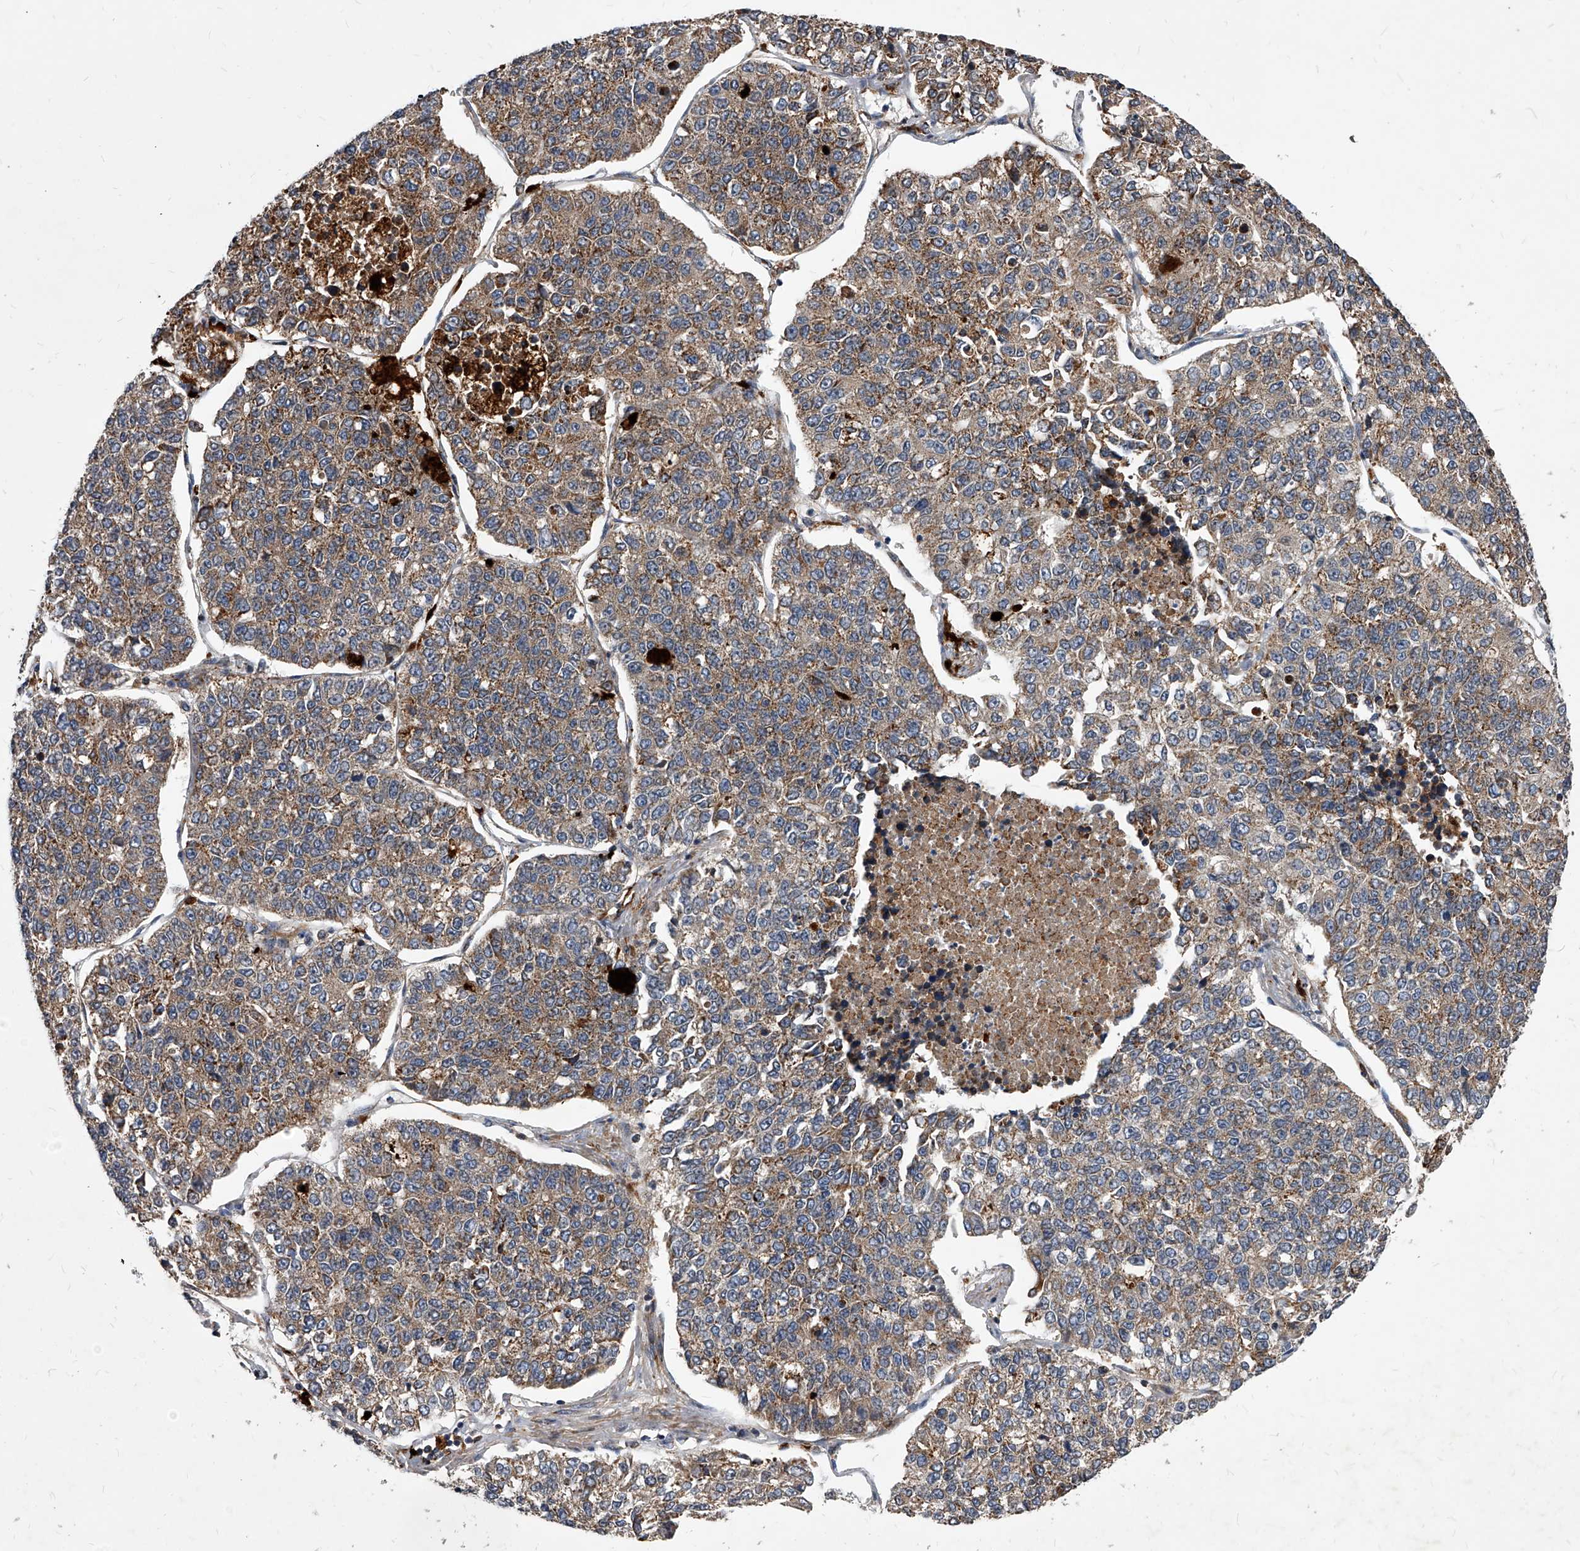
{"staining": {"intensity": "moderate", "quantity": ">75%", "location": "cytoplasmic/membranous"}, "tissue": "lung cancer", "cell_type": "Tumor cells", "image_type": "cancer", "snomed": [{"axis": "morphology", "description": "Adenocarcinoma, NOS"}, {"axis": "topography", "description": "Lung"}], "caption": "Moderate cytoplasmic/membranous protein staining is seen in about >75% of tumor cells in lung adenocarcinoma.", "gene": "SOBP", "patient": {"sex": "male", "age": 49}}